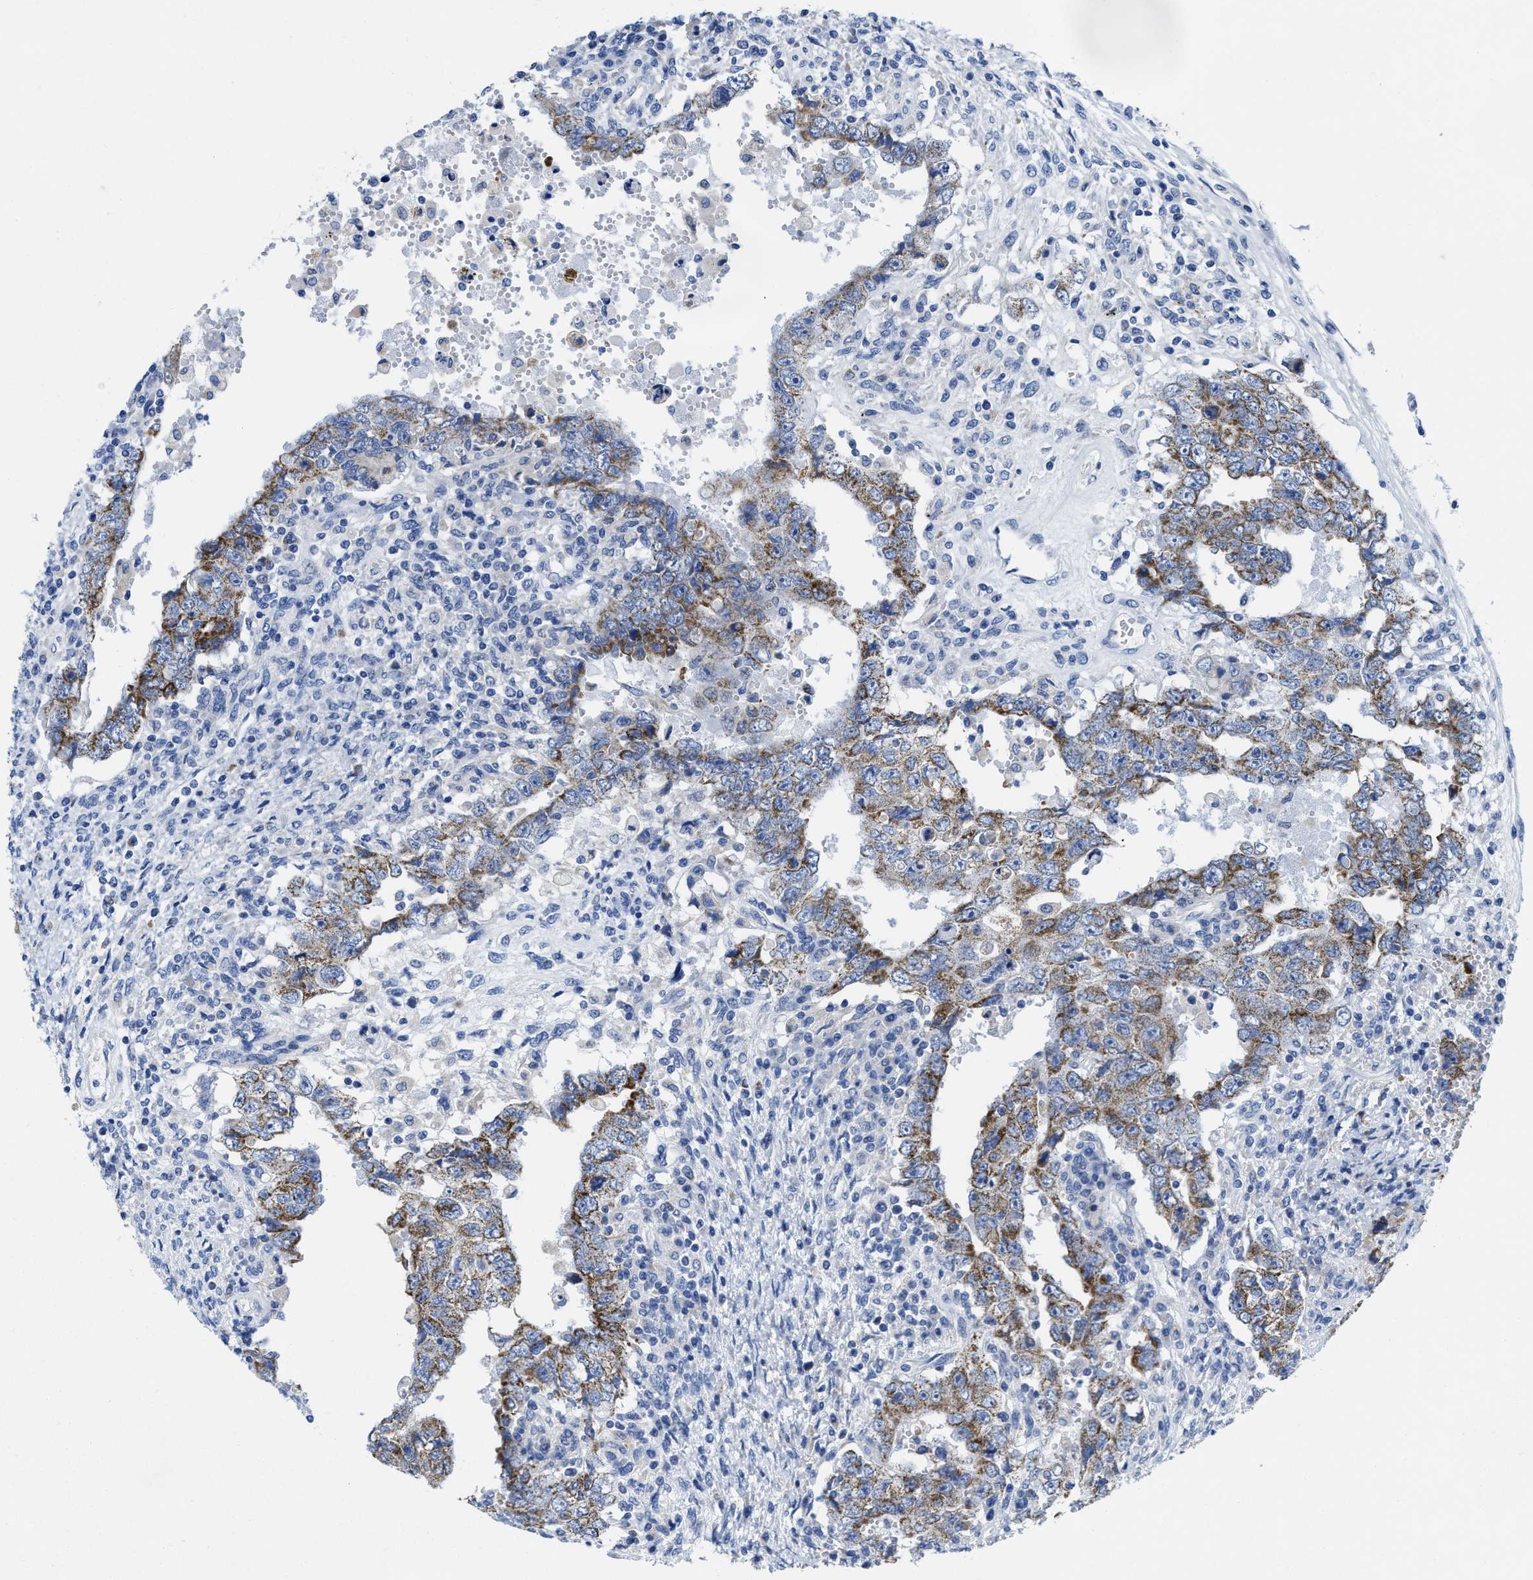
{"staining": {"intensity": "moderate", "quantity": ">75%", "location": "cytoplasmic/membranous"}, "tissue": "testis cancer", "cell_type": "Tumor cells", "image_type": "cancer", "snomed": [{"axis": "morphology", "description": "Carcinoma, Embryonal, NOS"}, {"axis": "topography", "description": "Testis"}], "caption": "Tumor cells display moderate cytoplasmic/membranous expression in about >75% of cells in embryonal carcinoma (testis).", "gene": "TBRG4", "patient": {"sex": "male", "age": 26}}